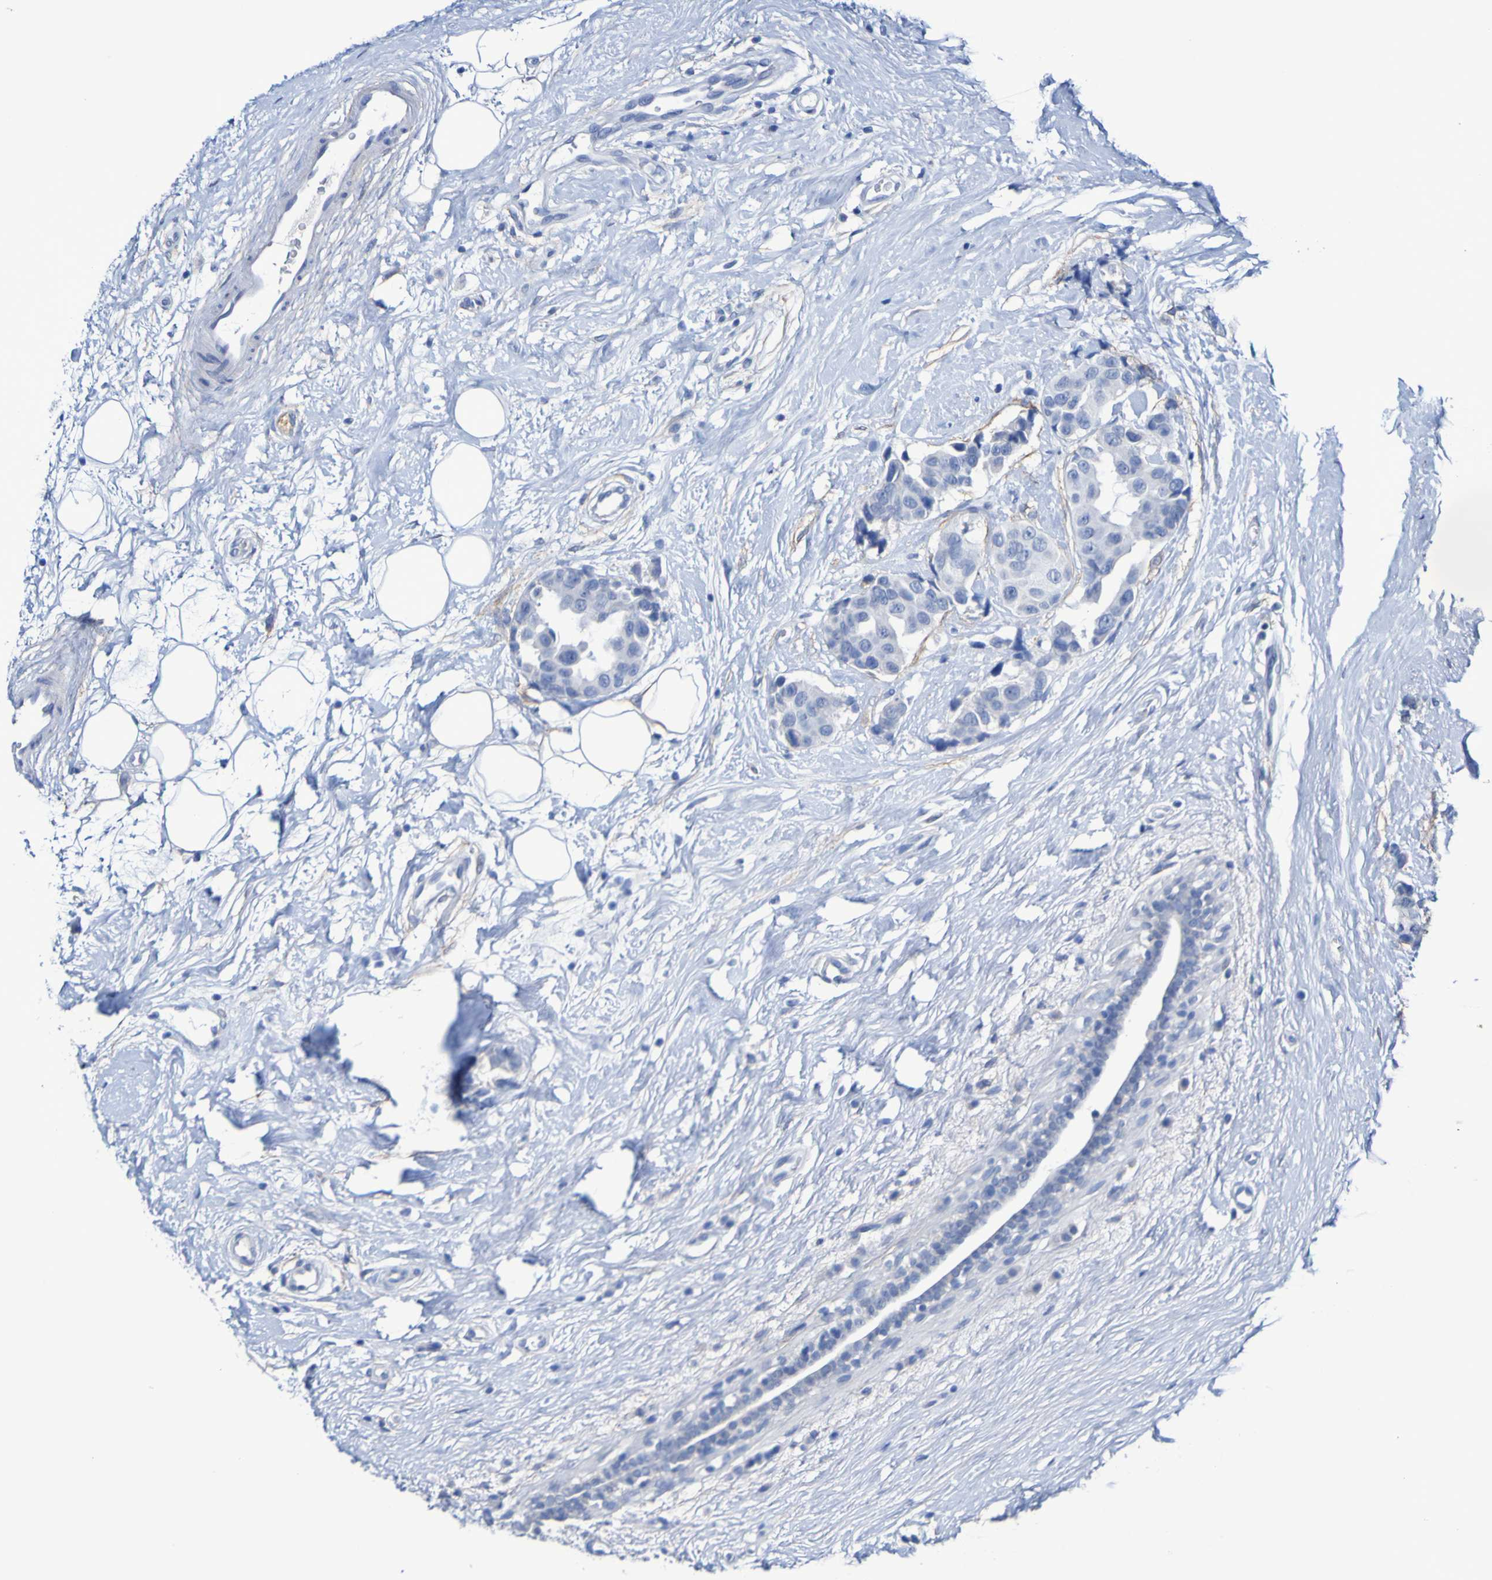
{"staining": {"intensity": "negative", "quantity": "none", "location": "none"}, "tissue": "breast cancer", "cell_type": "Tumor cells", "image_type": "cancer", "snomed": [{"axis": "morphology", "description": "Normal tissue, NOS"}, {"axis": "morphology", "description": "Duct carcinoma"}, {"axis": "topography", "description": "Breast"}], "caption": "Tumor cells are negative for brown protein staining in intraductal carcinoma (breast). (DAB immunohistochemistry with hematoxylin counter stain).", "gene": "SGCB", "patient": {"sex": "female", "age": 39}}